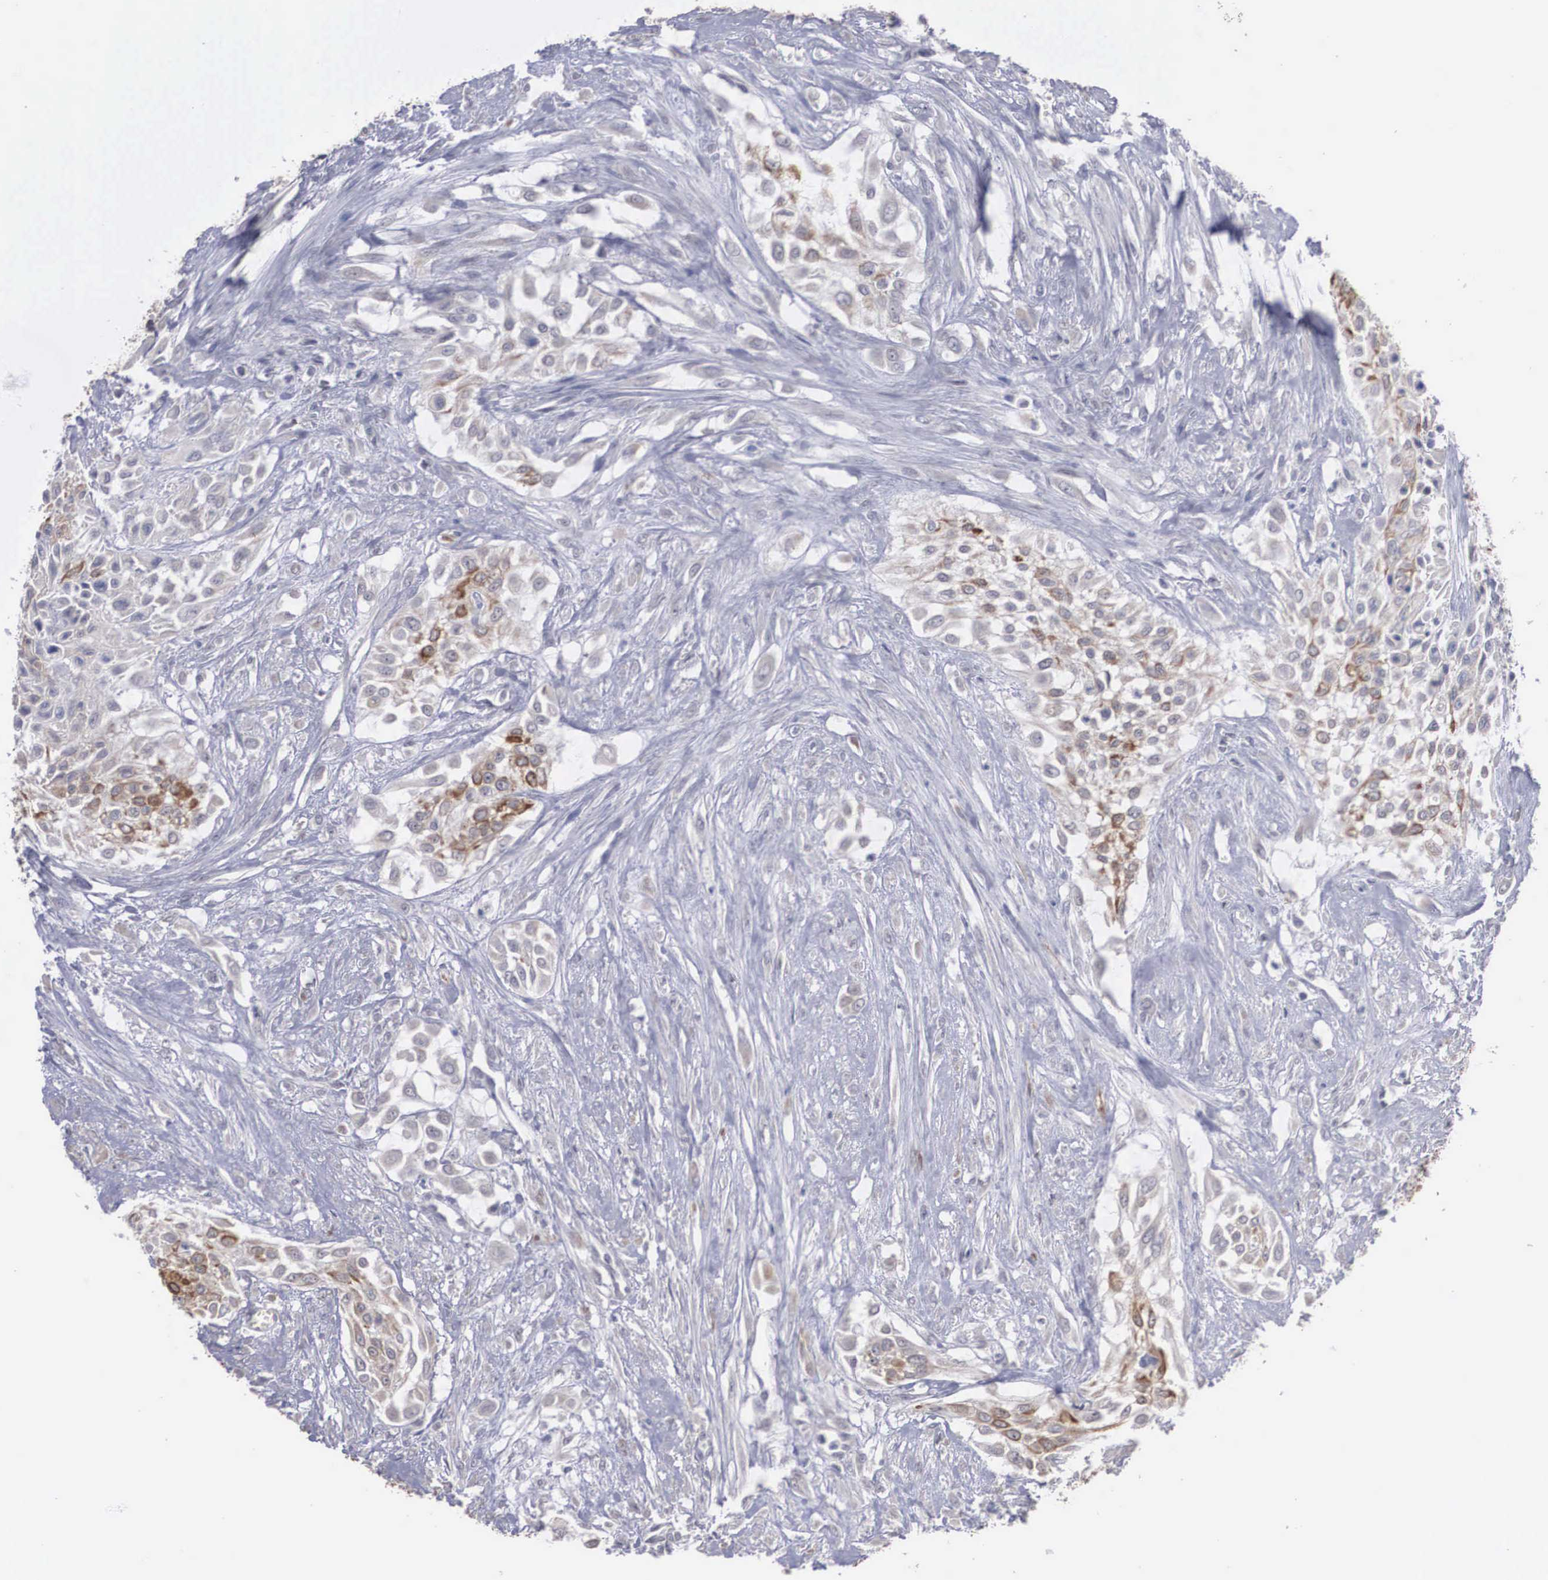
{"staining": {"intensity": "moderate", "quantity": "25%-75%", "location": "cytoplasmic/membranous"}, "tissue": "urothelial cancer", "cell_type": "Tumor cells", "image_type": "cancer", "snomed": [{"axis": "morphology", "description": "Urothelial carcinoma, High grade"}, {"axis": "topography", "description": "Urinary bladder"}], "caption": "Urothelial cancer was stained to show a protein in brown. There is medium levels of moderate cytoplasmic/membranous staining in about 25%-75% of tumor cells.", "gene": "WDR89", "patient": {"sex": "male", "age": 57}}